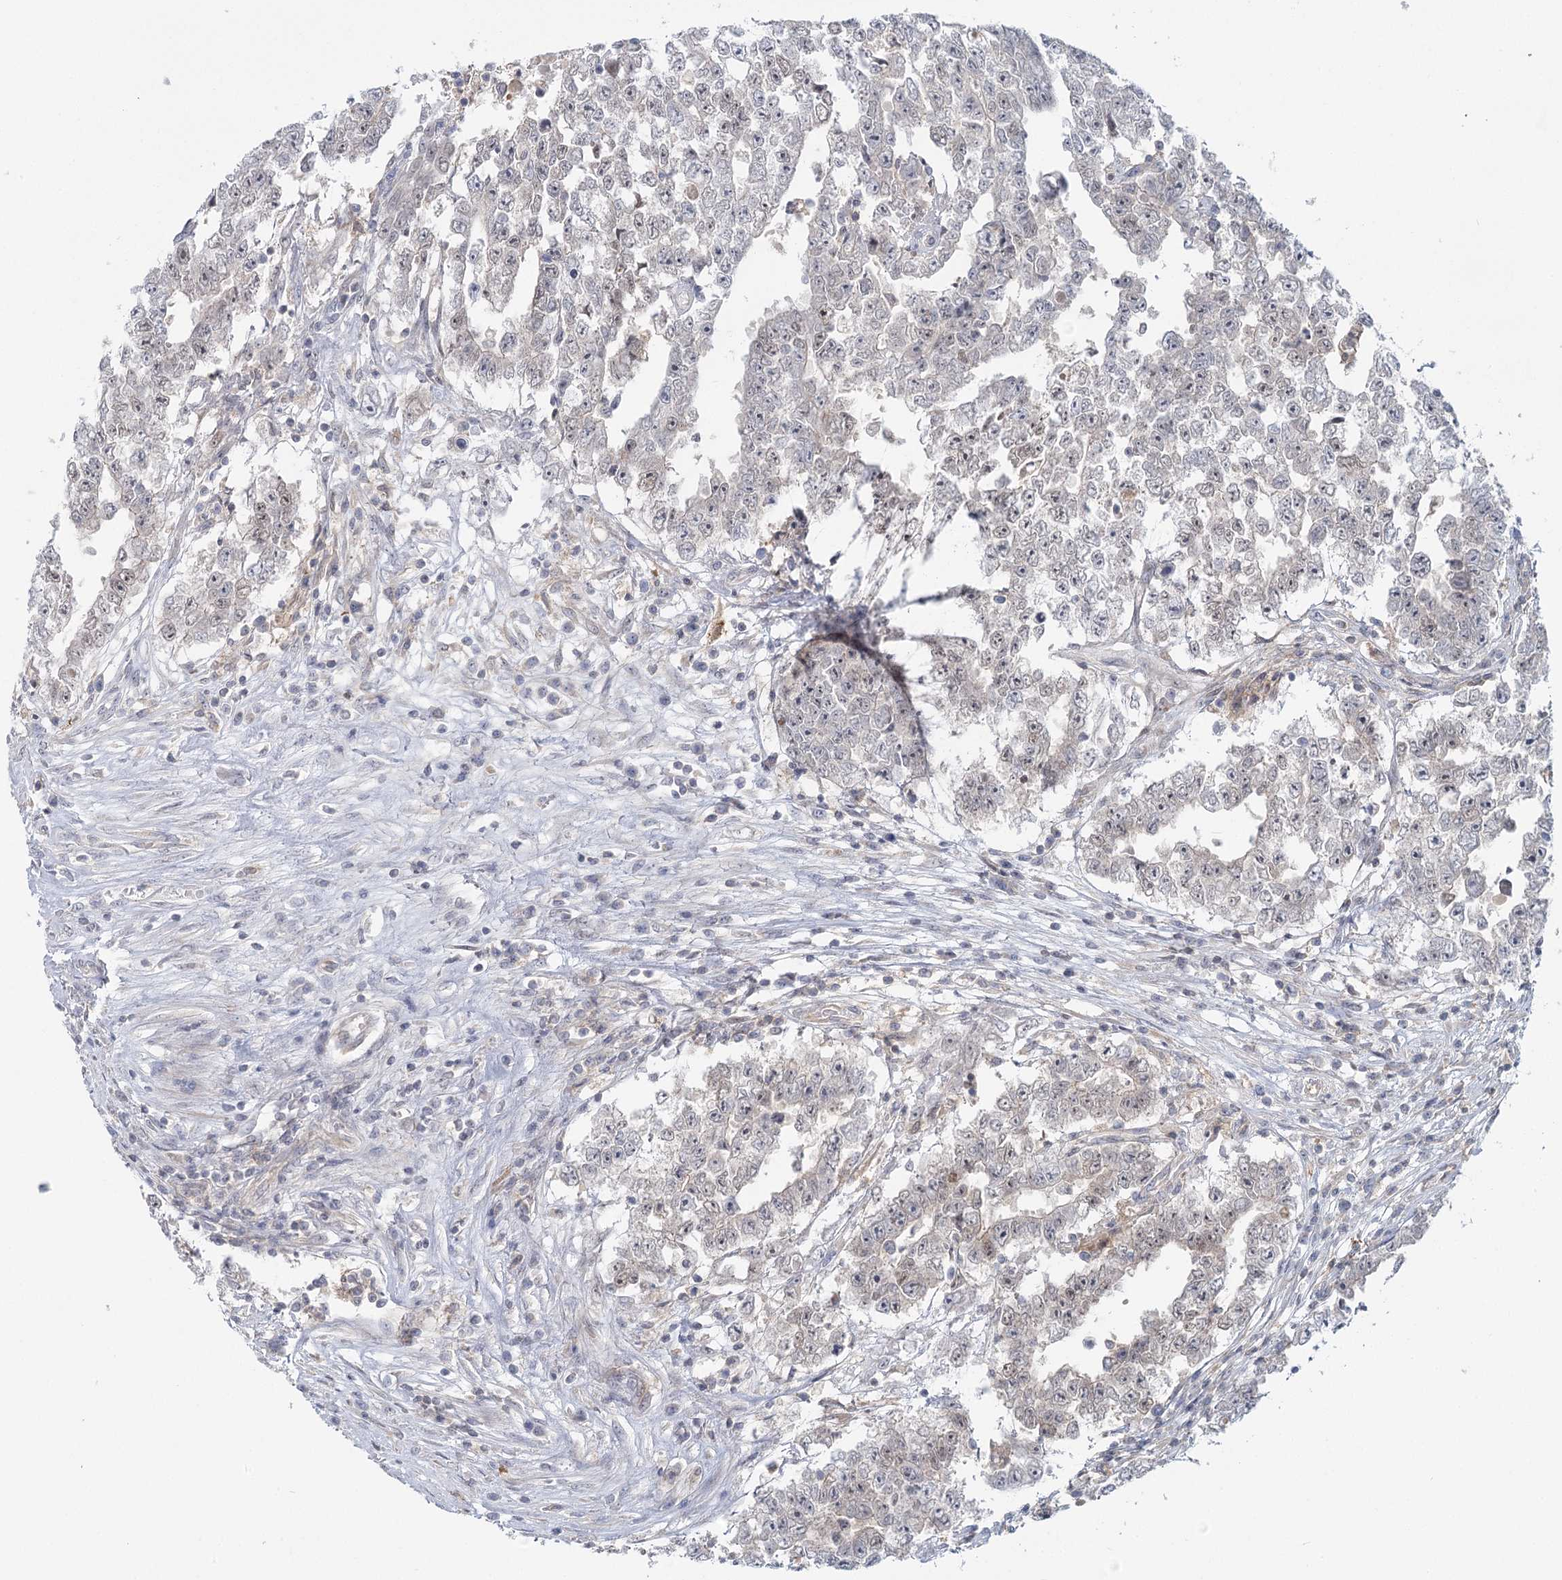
{"staining": {"intensity": "weak", "quantity": "<25%", "location": "nuclear"}, "tissue": "testis cancer", "cell_type": "Tumor cells", "image_type": "cancer", "snomed": [{"axis": "morphology", "description": "Carcinoma, Embryonal, NOS"}, {"axis": "topography", "description": "Testis"}], "caption": "Tumor cells are negative for brown protein staining in testis cancer.", "gene": "USP11", "patient": {"sex": "male", "age": 25}}